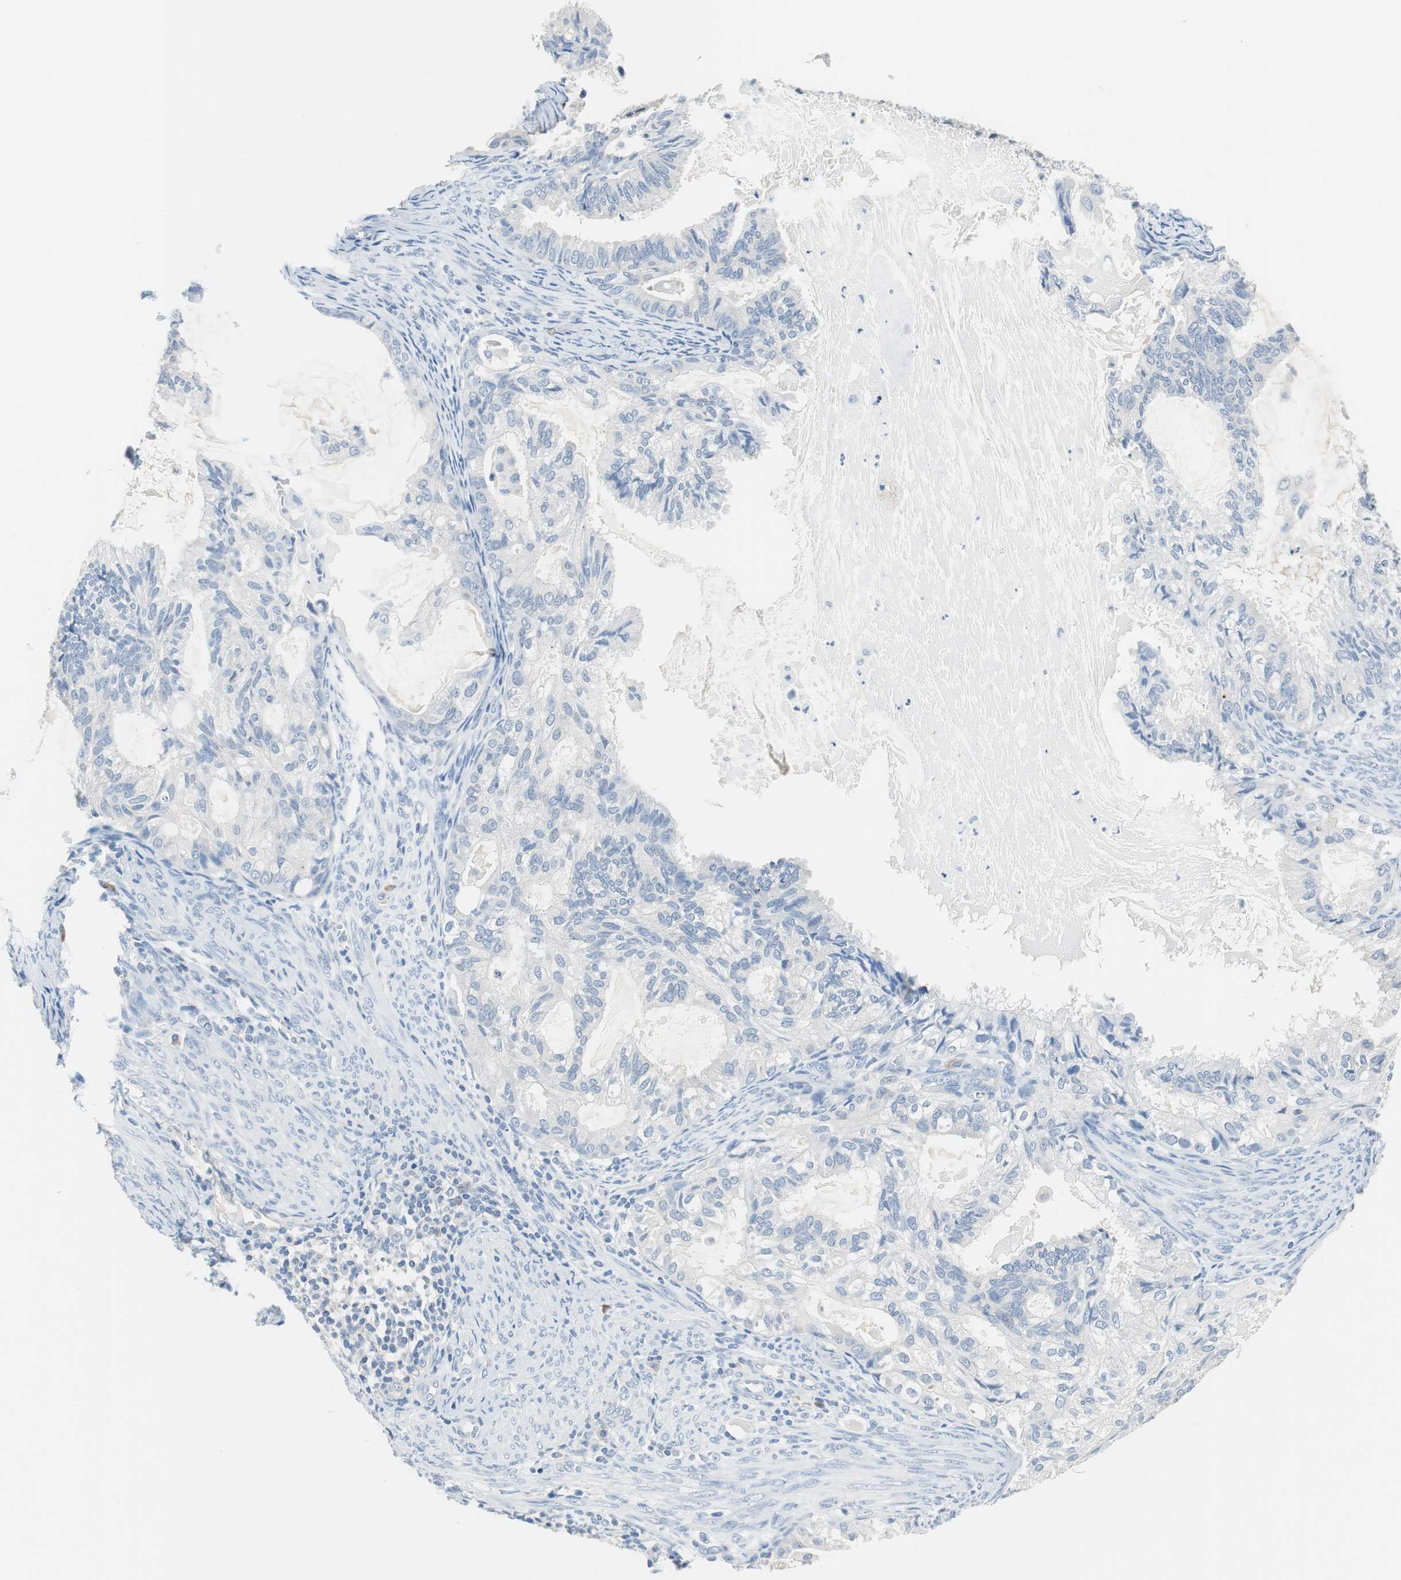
{"staining": {"intensity": "negative", "quantity": "none", "location": "none"}, "tissue": "cervical cancer", "cell_type": "Tumor cells", "image_type": "cancer", "snomed": [{"axis": "morphology", "description": "Normal tissue, NOS"}, {"axis": "morphology", "description": "Adenocarcinoma, NOS"}, {"axis": "topography", "description": "Cervix"}, {"axis": "topography", "description": "Endometrium"}], "caption": "Immunohistochemistry photomicrograph of neoplastic tissue: cervical adenocarcinoma stained with DAB (3,3'-diaminobenzidine) demonstrates no significant protein staining in tumor cells. (Stains: DAB IHC with hematoxylin counter stain, Microscopy: brightfield microscopy at high magnification).", "gene": "GLCCI1", "patient": {"sex": "female", "age": 86}}